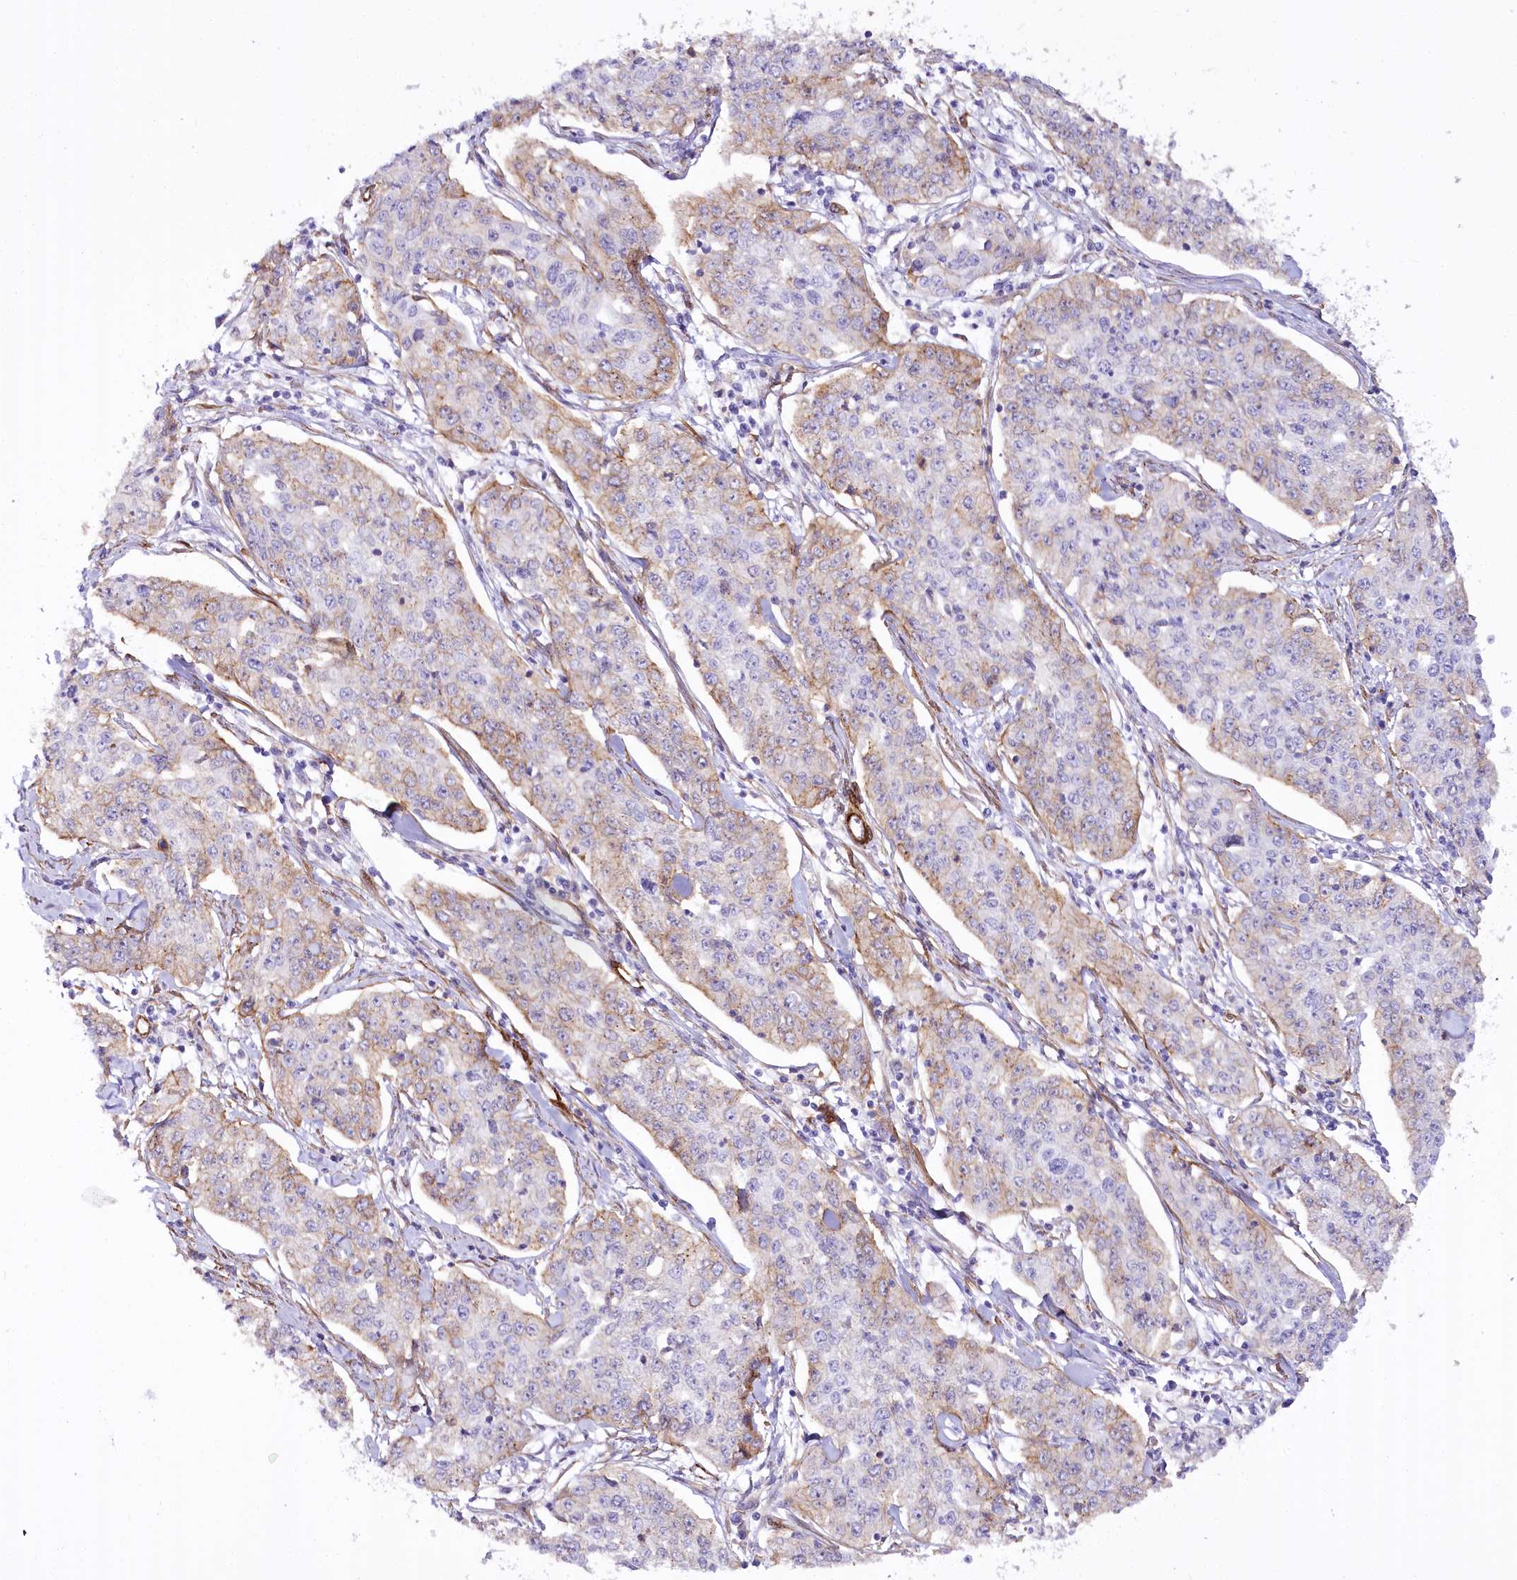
{"staining": {"intensity": "weak", "quantity": "<25%", "location": "cytoplasmic/membranous"}, "tissue": "cervical cancer", "cell_type": "Tumor cells", "image_type": "cancer", "snomed": [{"axis": "morphology", "description": "Squamous cell carcinoma, NOS"}, {"axis": "topography", "description": "Cervix"}], "caption": "Immunohistochemistry histopathology image of neoplastic tissue: cervical squamous cell carcinoma stained with DAB (3,3'-diaminobenzidine) shows no significant protein staining in tumor cells.", "gene": "SYNPO2", "patient": {"sex": "female", "age": 35}}